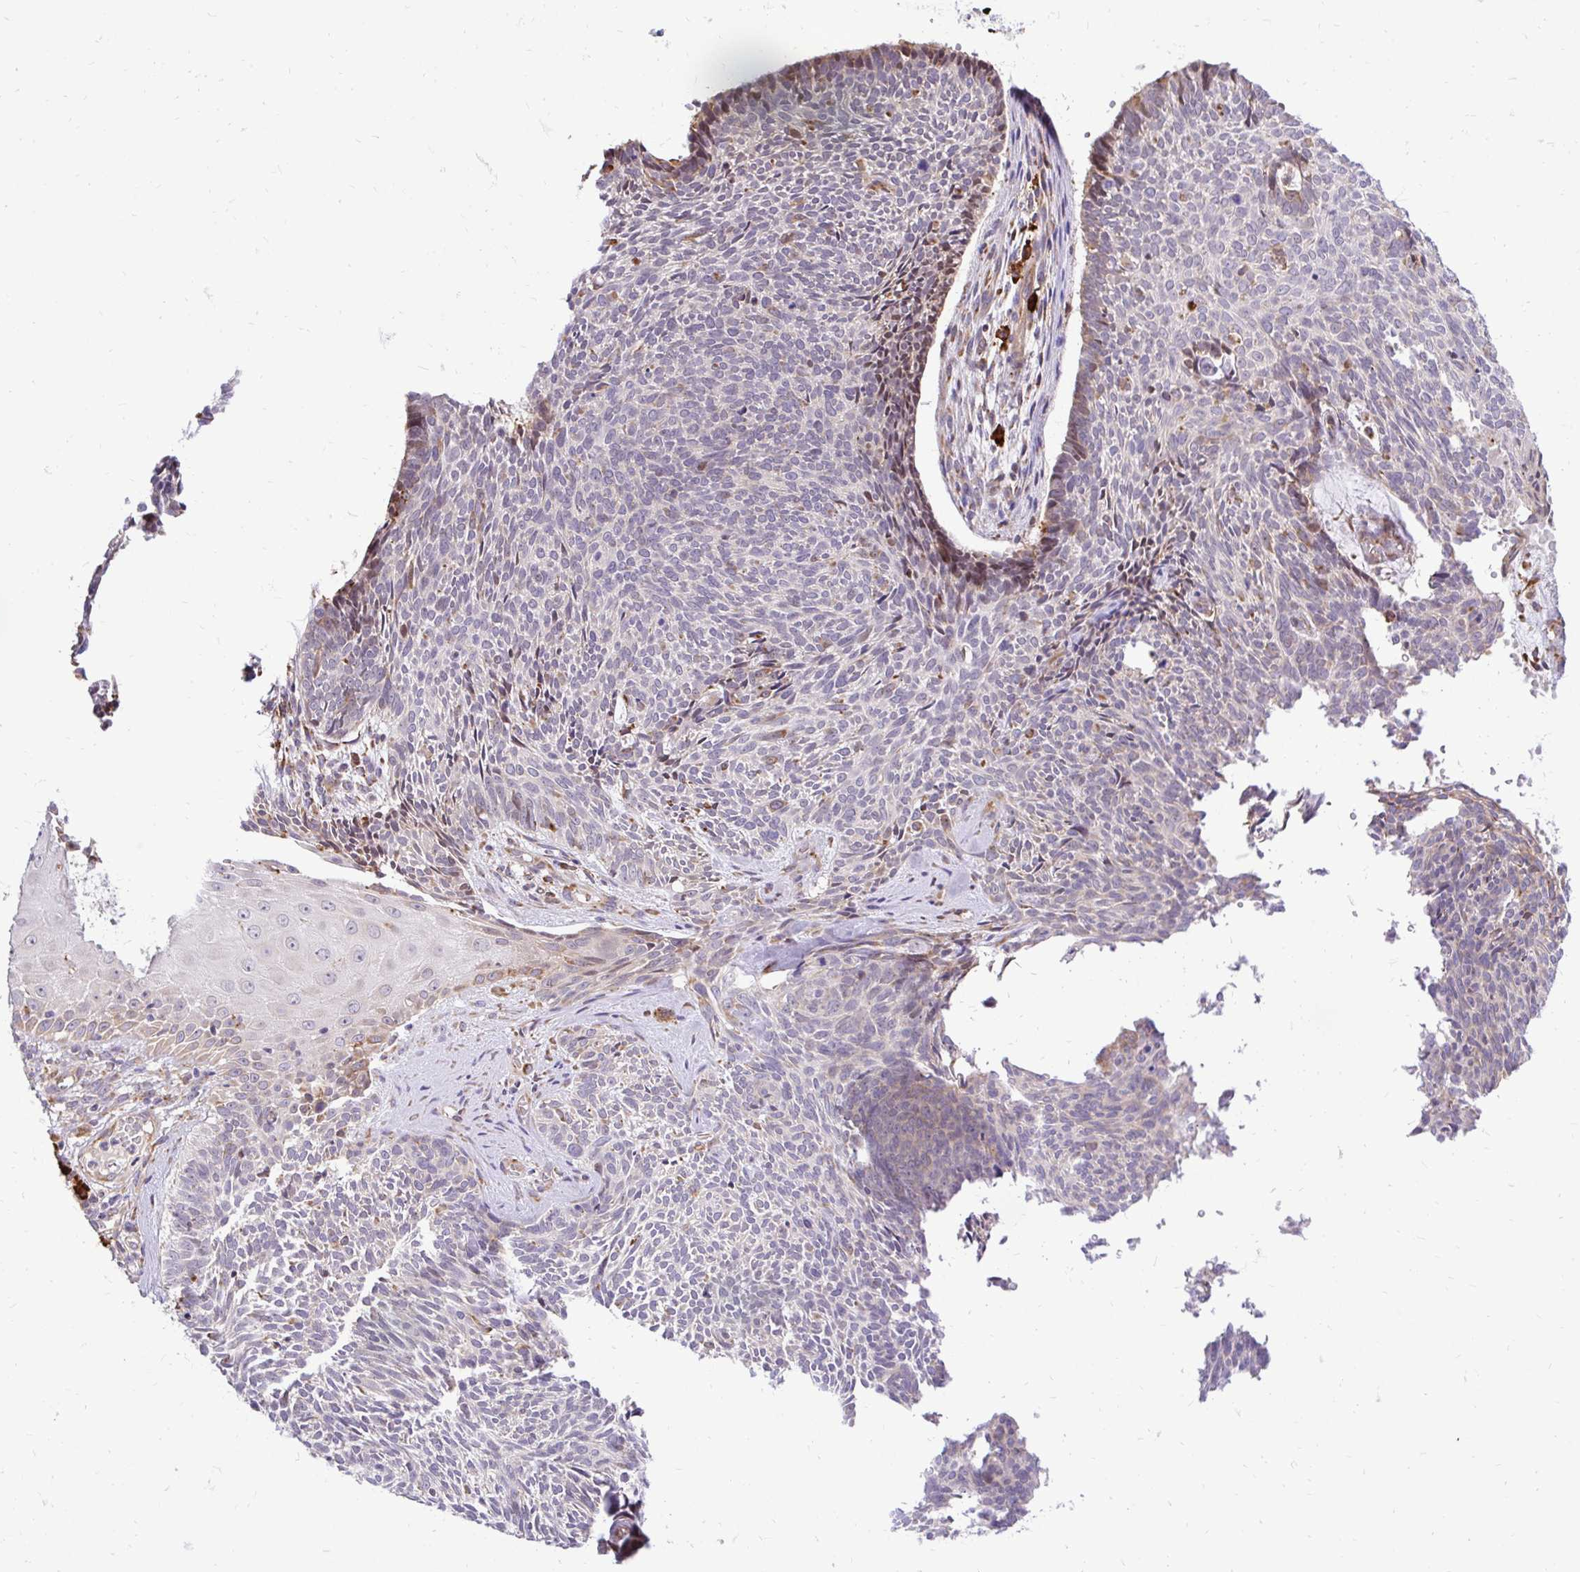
{"staining": {"intensity": "negative", "quantity": "none", "location": "none"}, "tissue": "skin cancer", "cell_type": "Tumor cells", "image_type": "cancer", "snomed": [{"axis": "morphology", "description": "Basal cell carcinoma"}, {"axis": "topography", "description": "Skin"}], "caption": "Protein analysis of skin basal cell carcinoma exhibits no significant staining in tumor cells.", "gene": "NAALAD2", "patient": {"sex": "female", "age": 80}}